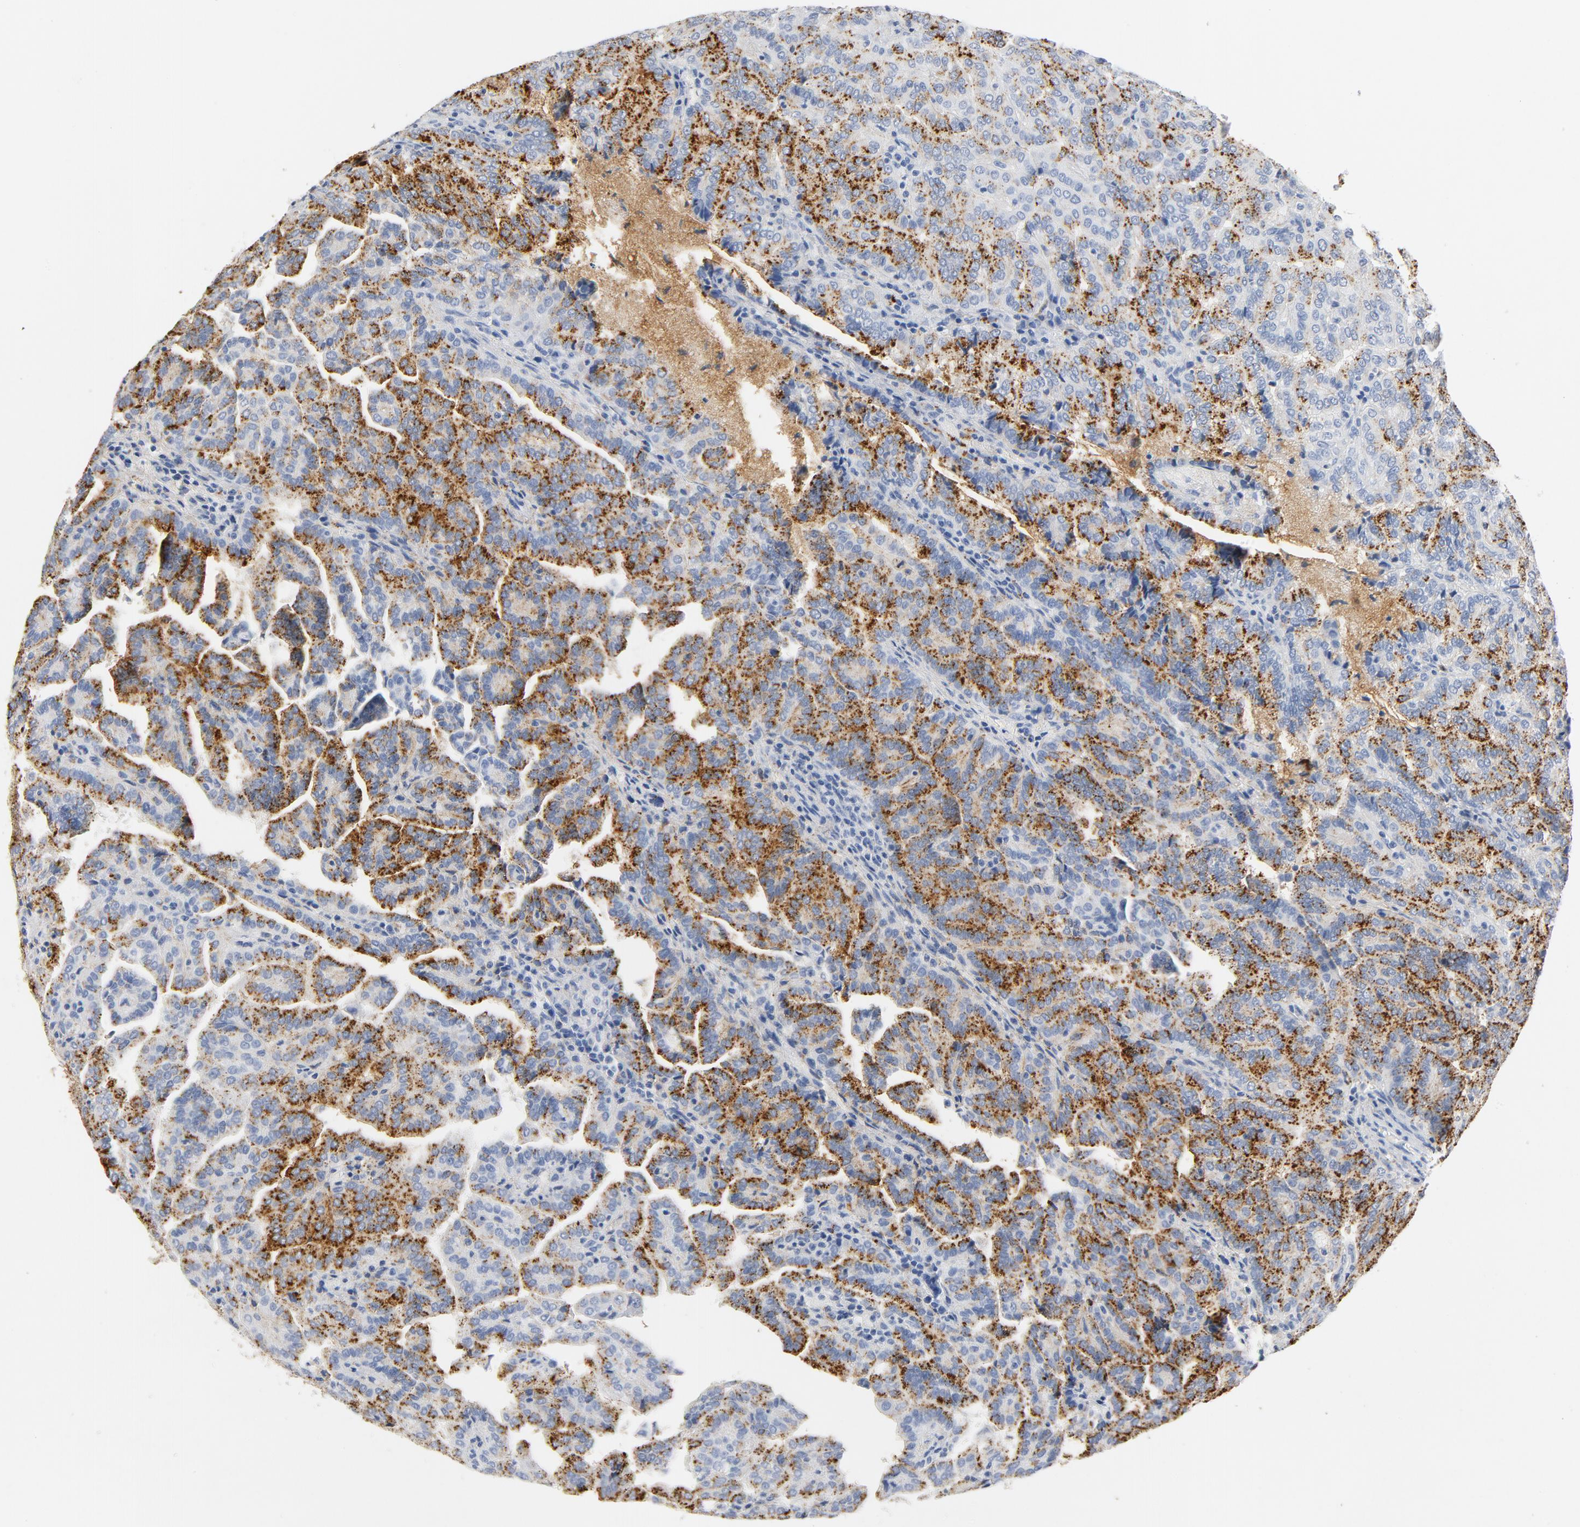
{"staining": {"intensity": "strong", "quantity": ">75%", "location": "cytoplasmic/membranous"}, "tissue": "renal cancer", "cell_type": "Tumor cells", "image_type": "cancer", "snomed": [{"axis": "morphology", "description": "Adenocarcinoma, NOS"}, {"axis": "topography", "description": "Kidney"}], "caption": "Approximately >75% of tumor cells in renal cancer display strong cytoplasmic/membranous protein expression as visualized by brown immunohistochemical staining.", "gene": "PTPRB", "patient": {"sex": "male", "age": 61}}